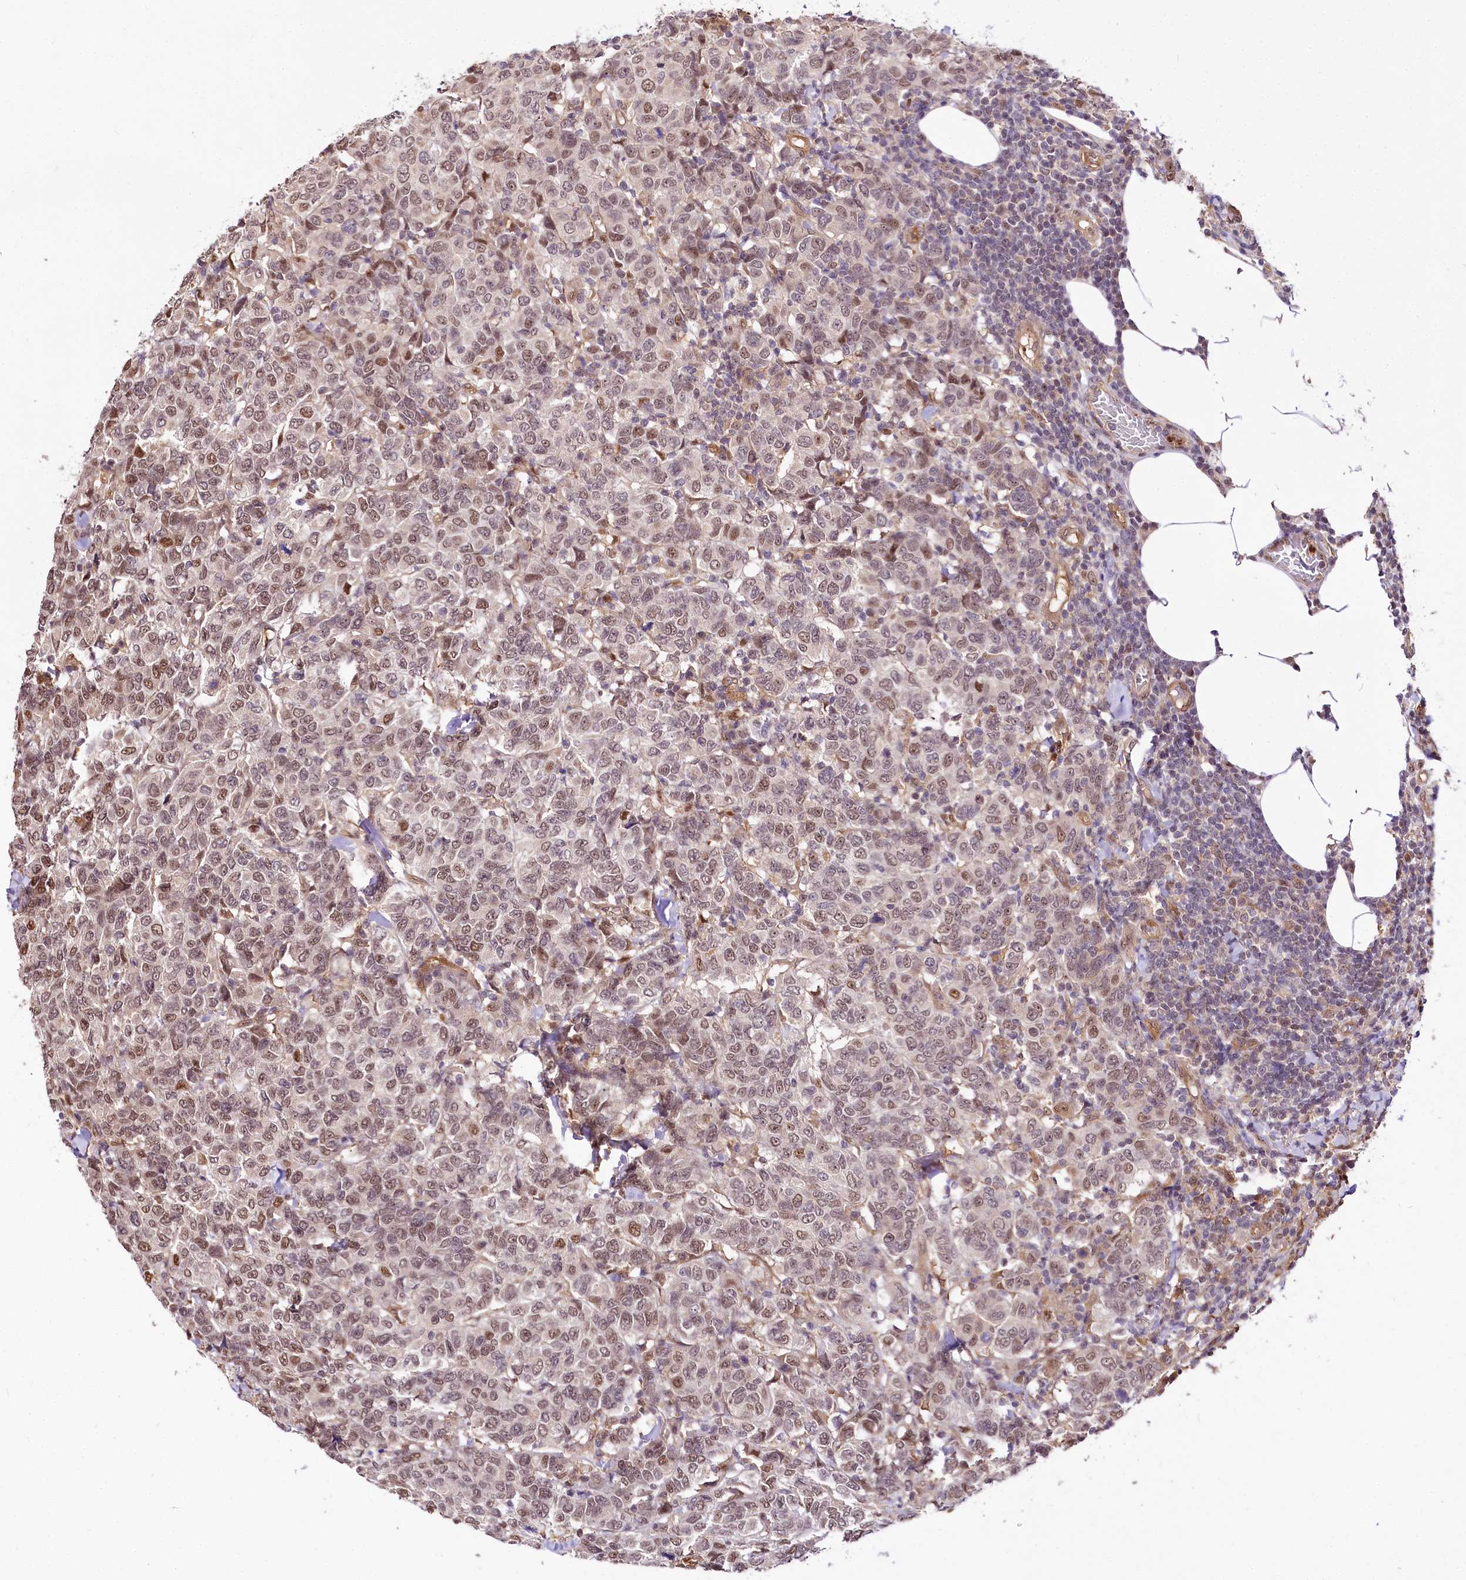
{"staining": {"intensity": "weak", "quantity": ">75%", "location": "nuclear"}, "tissue": "breast cancer", "cell_type": "Tumor cells", "image_type": "cancer", "snomed": [{"axis": "morphology", "description": "Duct carcinoma"}, {"axis": "topography", "description": "Breast"}], "caption": "Immunohistochemical staining of human breast invasive ductal carcinoma exhibits low levels of weak nuclear protein positivity in approximately >75% of tumor cells.", "gene": "GNL3L", "patient": {"sex": "female", "age": 55}}